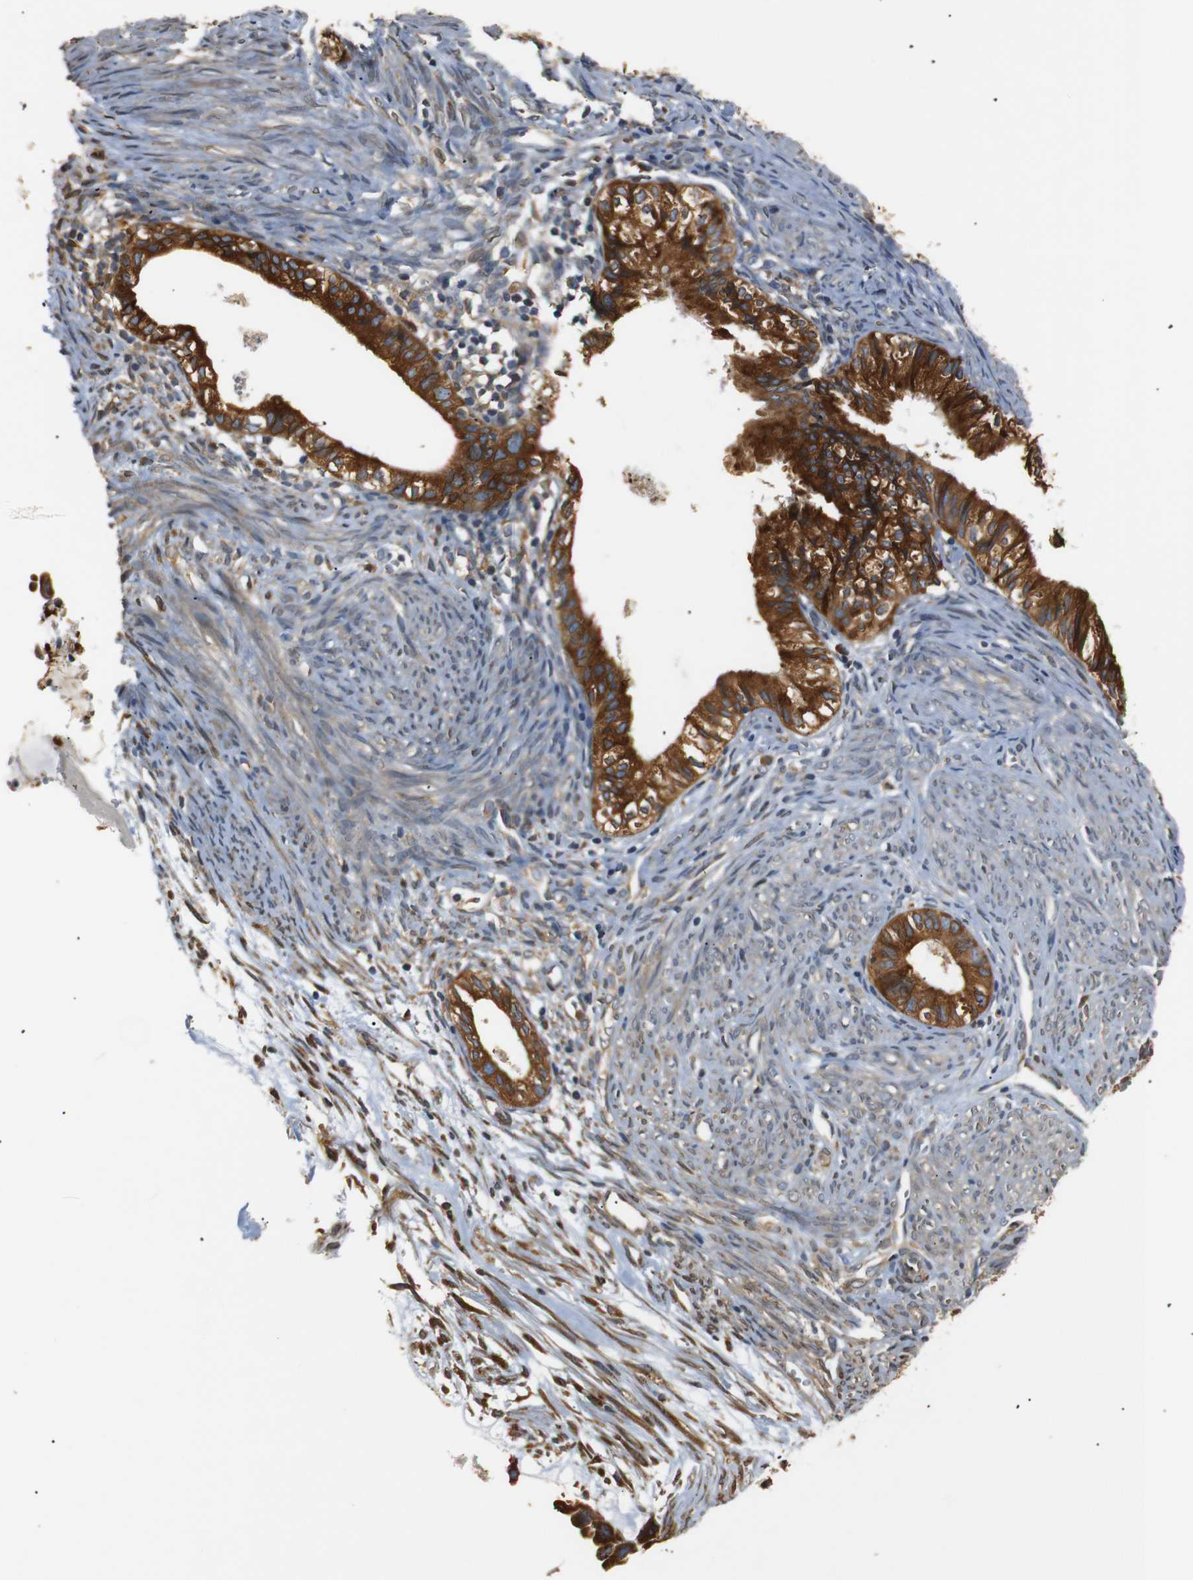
{"staining": {"intensity": "strong", "quantity": ">75%", "location": "cytoplasmic/membranous"}, "tissue": "cervical cancer", "cell_type": "Tumor cells", "image_type": "cancer", "snomed": [{"axis": "morphology", "description": "Normal tissue, NOS"}, {"axis": "morphology", "description": "Adenocarcinoma, NOS"}, {"axis": "topography", "description": "Cervix"}, {"axis": "topography", "description": "Endometrium"}], "caption": "High-magnification brightfield microscopy of cervical cancer (adenocarcinoma) stained with DAB (brown) and counterstained with hematoxylin (blue). tumor cells exhibit strong cytoplasmic/membranous staining is present in about>75% of cells.", "gene": "TMED2", "patient": {"sex": "female", "age": 86}}